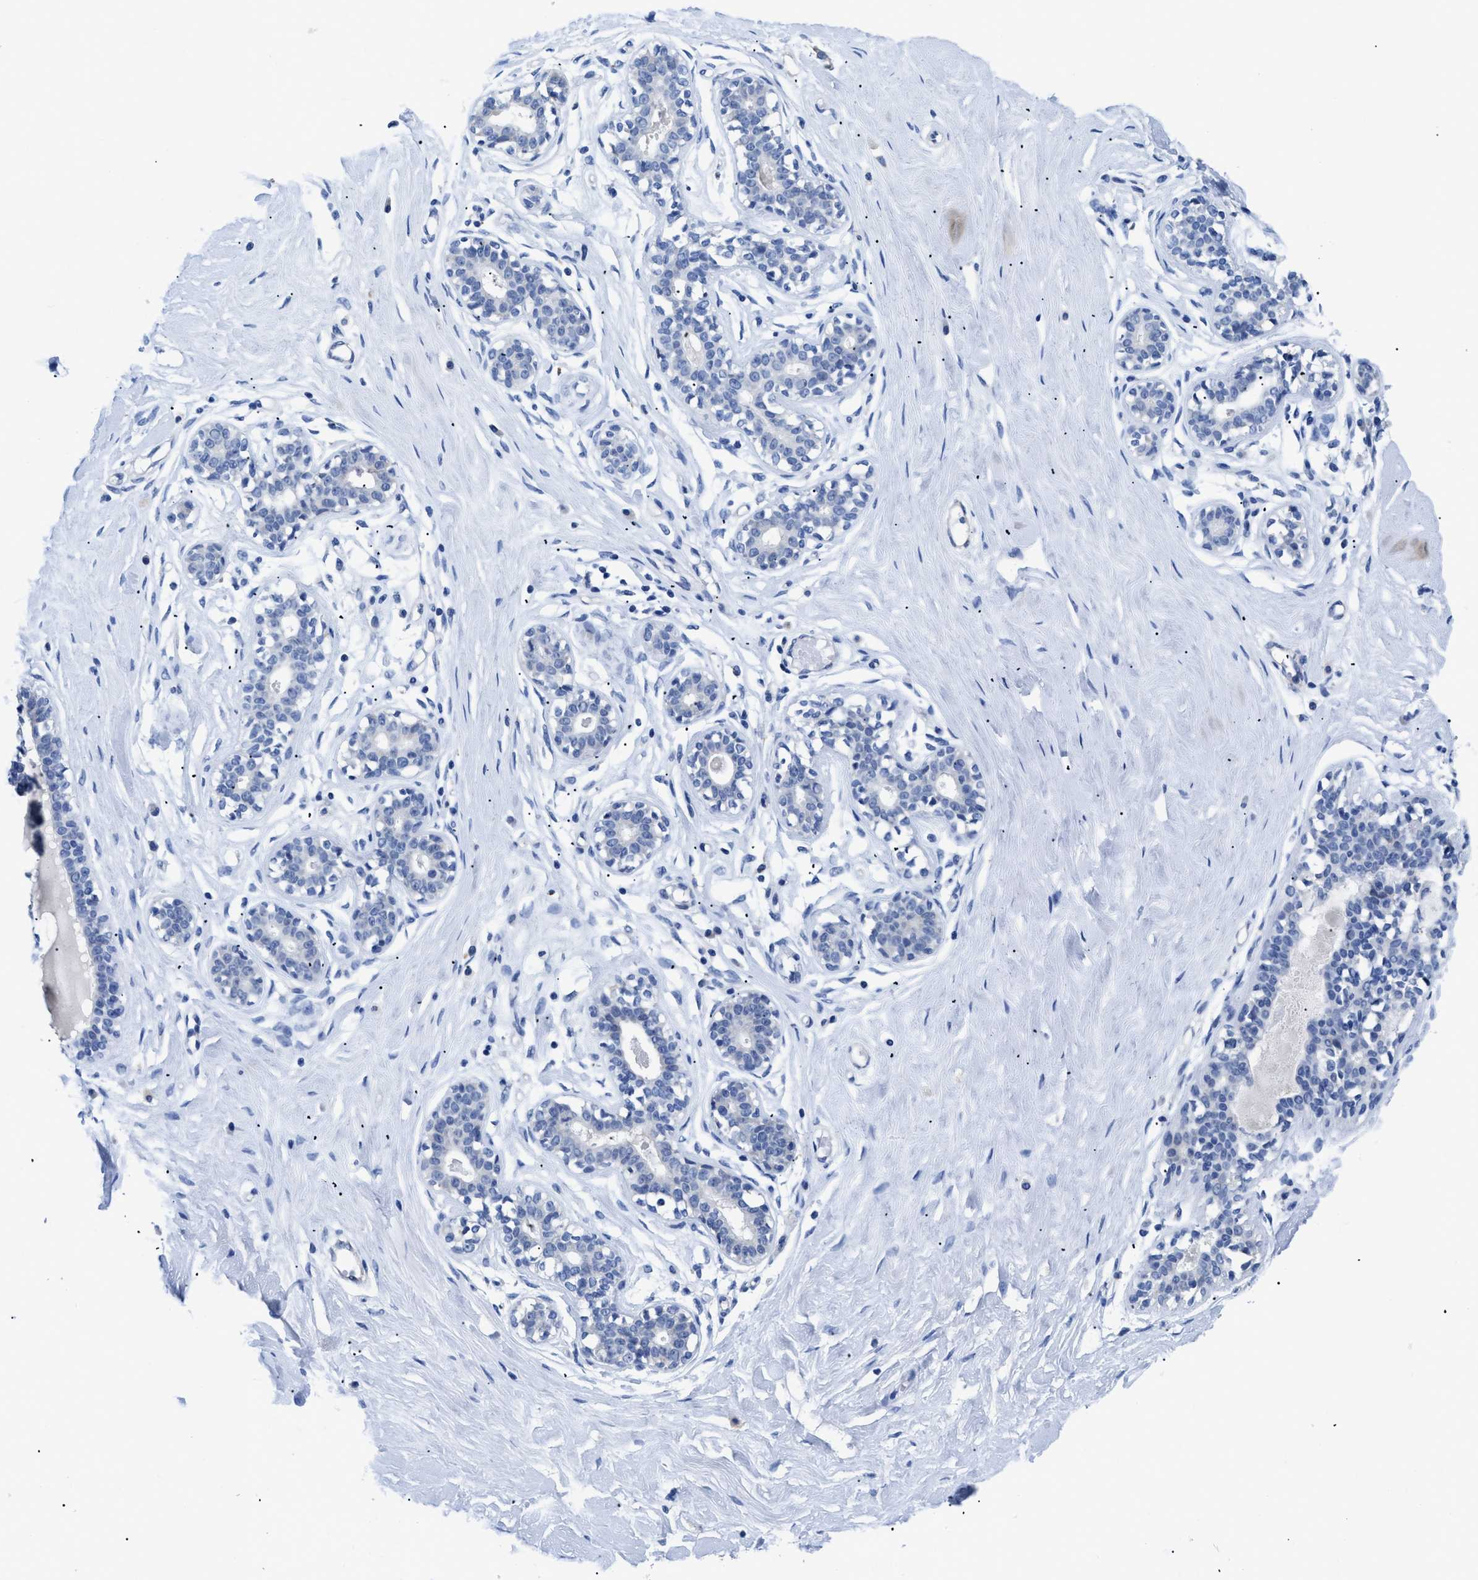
{"staining": {"intensity": "negative", "quantity": "none", "location": "none"}, "tissue": "breast", "cell_type": "Adipocytes", "image_type": "normal", "snomed": [{"axis": "morphology", "description": "Normal tissue, NOS"}, {"axis": "topography", "description": "Breast"}], "caption": "Immunohistochemistry (IHC) image of normal breast stained for a protein (brown), which reveals no expression in adipocytes. (DAB immunohistochemistry (IHC) visualized using brightfield microscopy, high magnification).", "gene": "APOBEC2", "patient": {"sex": "female", "age": 23}}